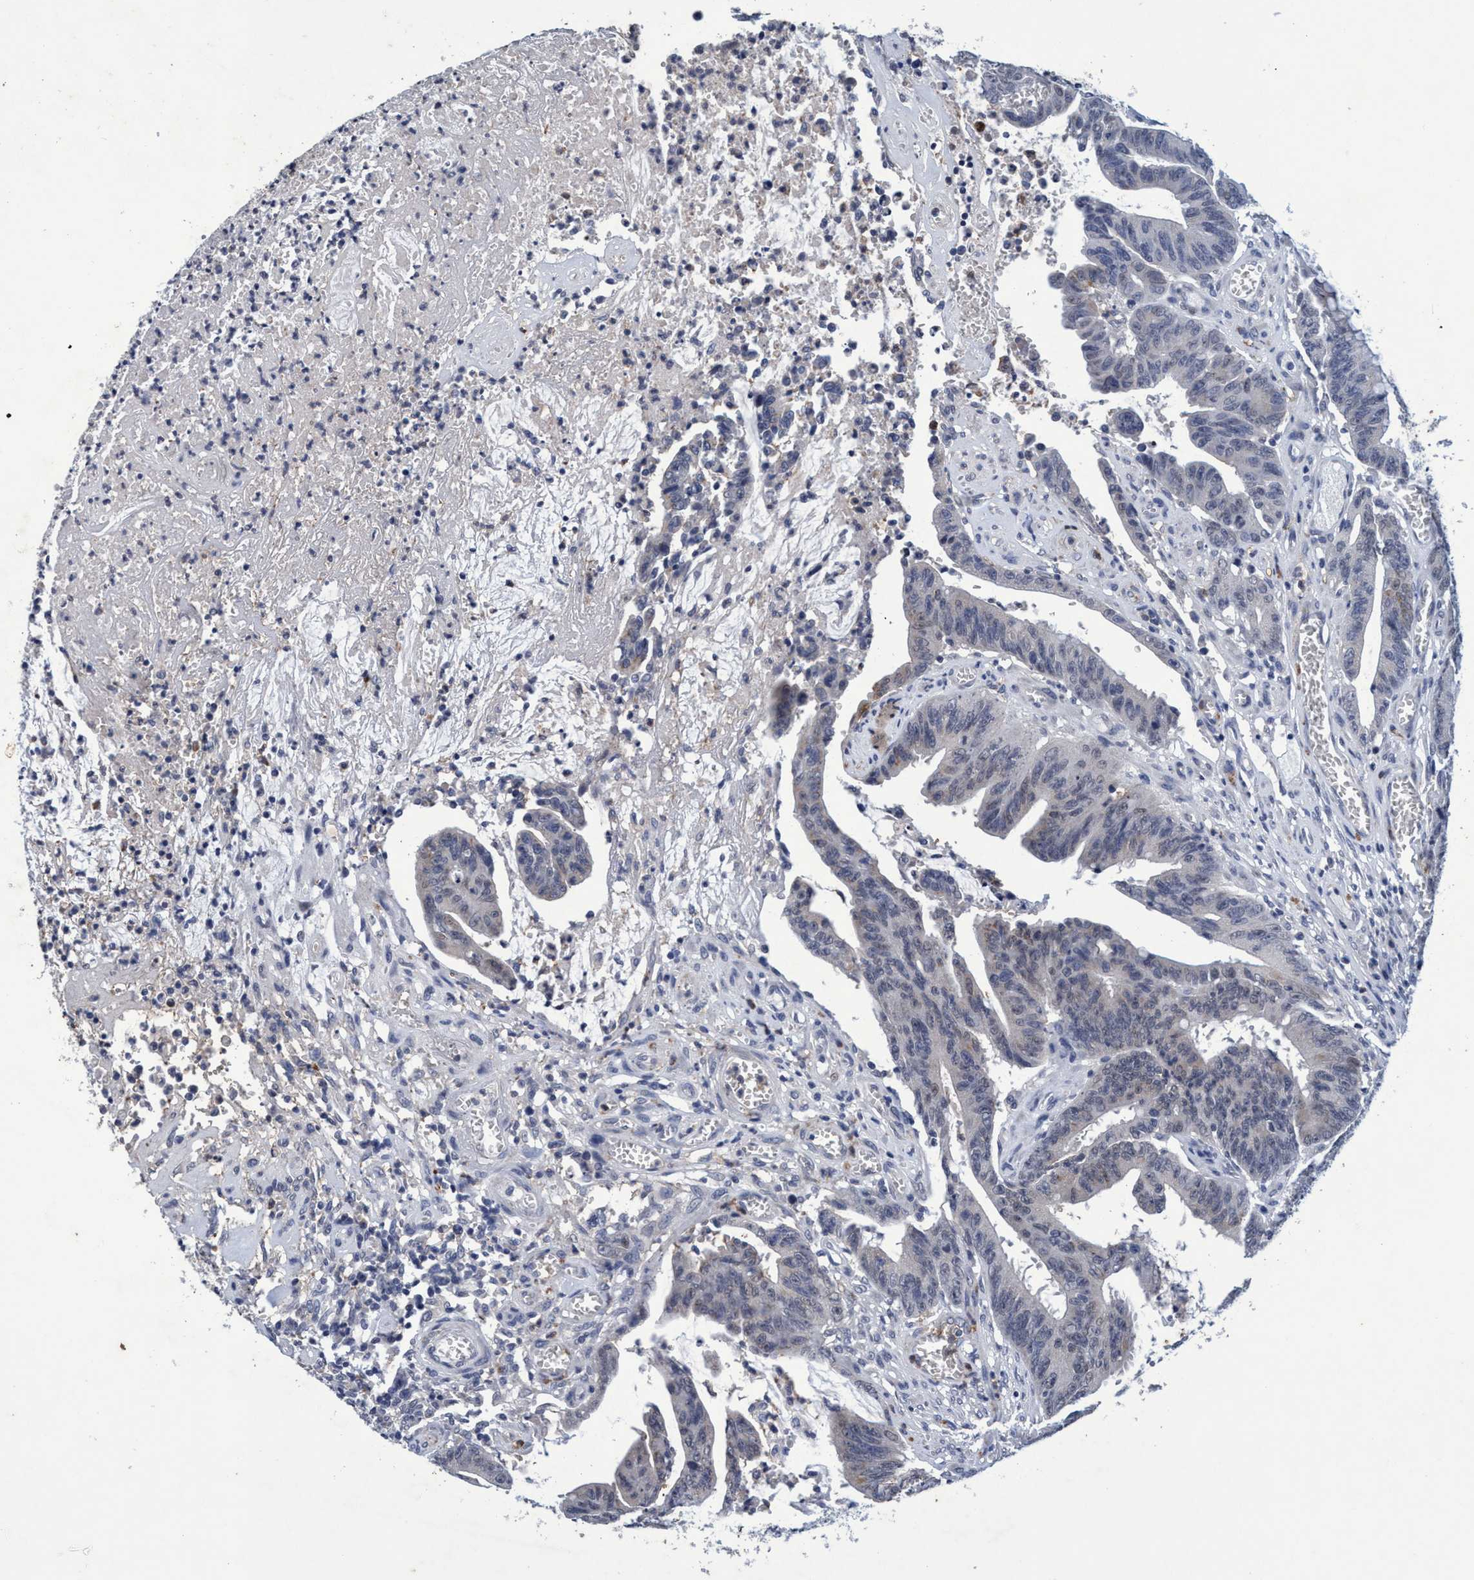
{"staining": {"intensity": "weak", "quantity": "25%-75%", "location": "cytoplasmic/membranous"}, "tissue": "colorectal cancer", "cell_type": "Tumor cells", "image_type": "cancer", "snomed": [{"axis": "morphology", "description": "Adenocarcinoma, NOS"}, {"axis": "topography", "description": "Colon"}], "caption": "A brown stain highlights weak cytoplasmic/membranous staining of a protein in human colorectal adenocarcinoma tumor cells.", "gene": "GRB14", "patient": {"sex": "male", "age": 45}}